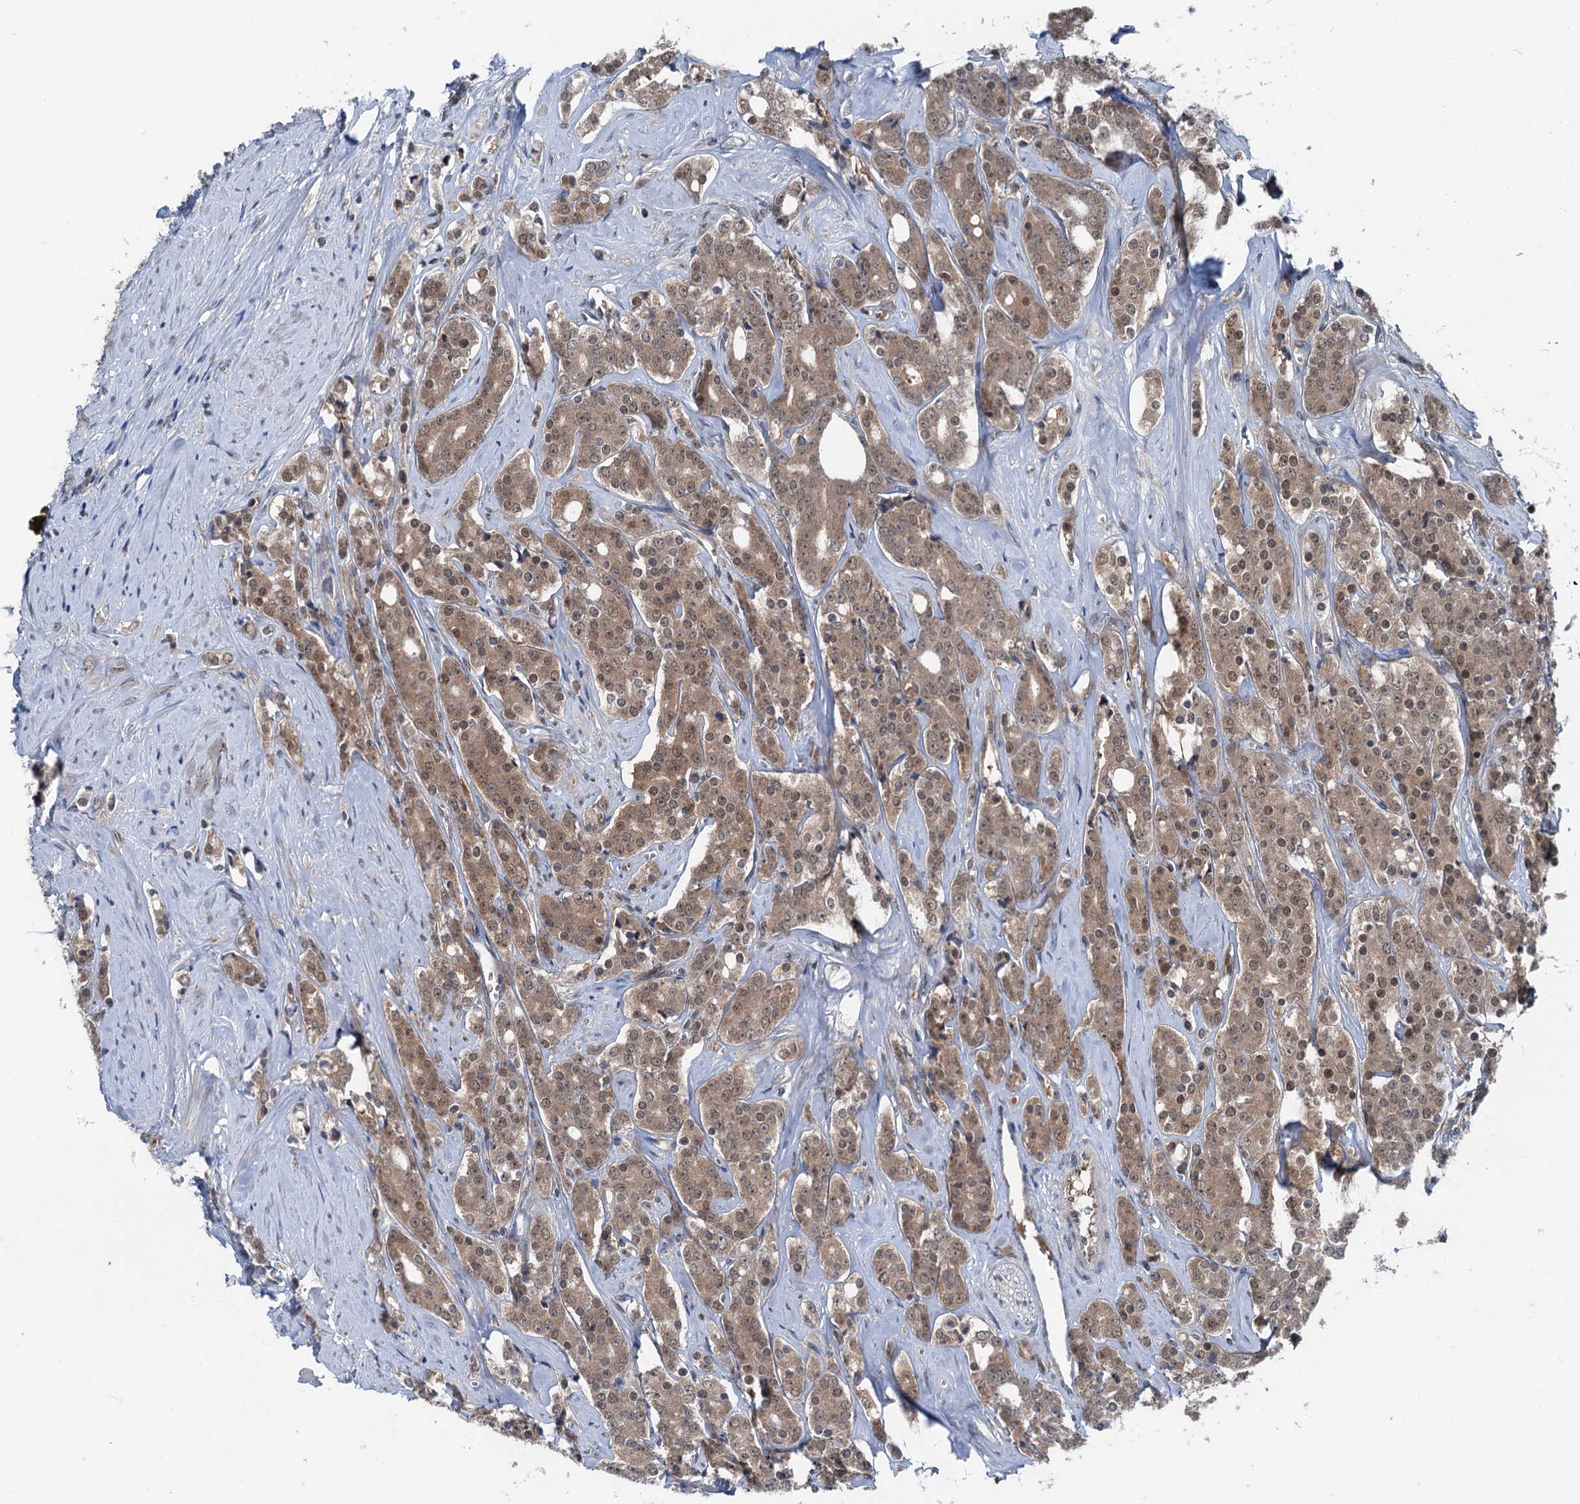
{"staining": {"intensity": "moderate", "quantity": ">75%", "location": "cytoplasmic/membranous,nuclear"}, "tissue": "prostate cancer", "cell_type": "Tumor cells", "image_type": "cancer", "snomed": [{"axis": "morphology", "description": "Adenocarcinoma, High grade"}, {"axis": "topography", "description": "Prostate"}], "caption": "This is a micrograph of immunohistochemistry staining of prostate adenocarcinoma (high-grade), which shows moderate positivity in the cytoplasmic/membranous and nuclear of tumor cells.", "gene": "PSMD13", "patient": {"sex": "male", "age": 62}}